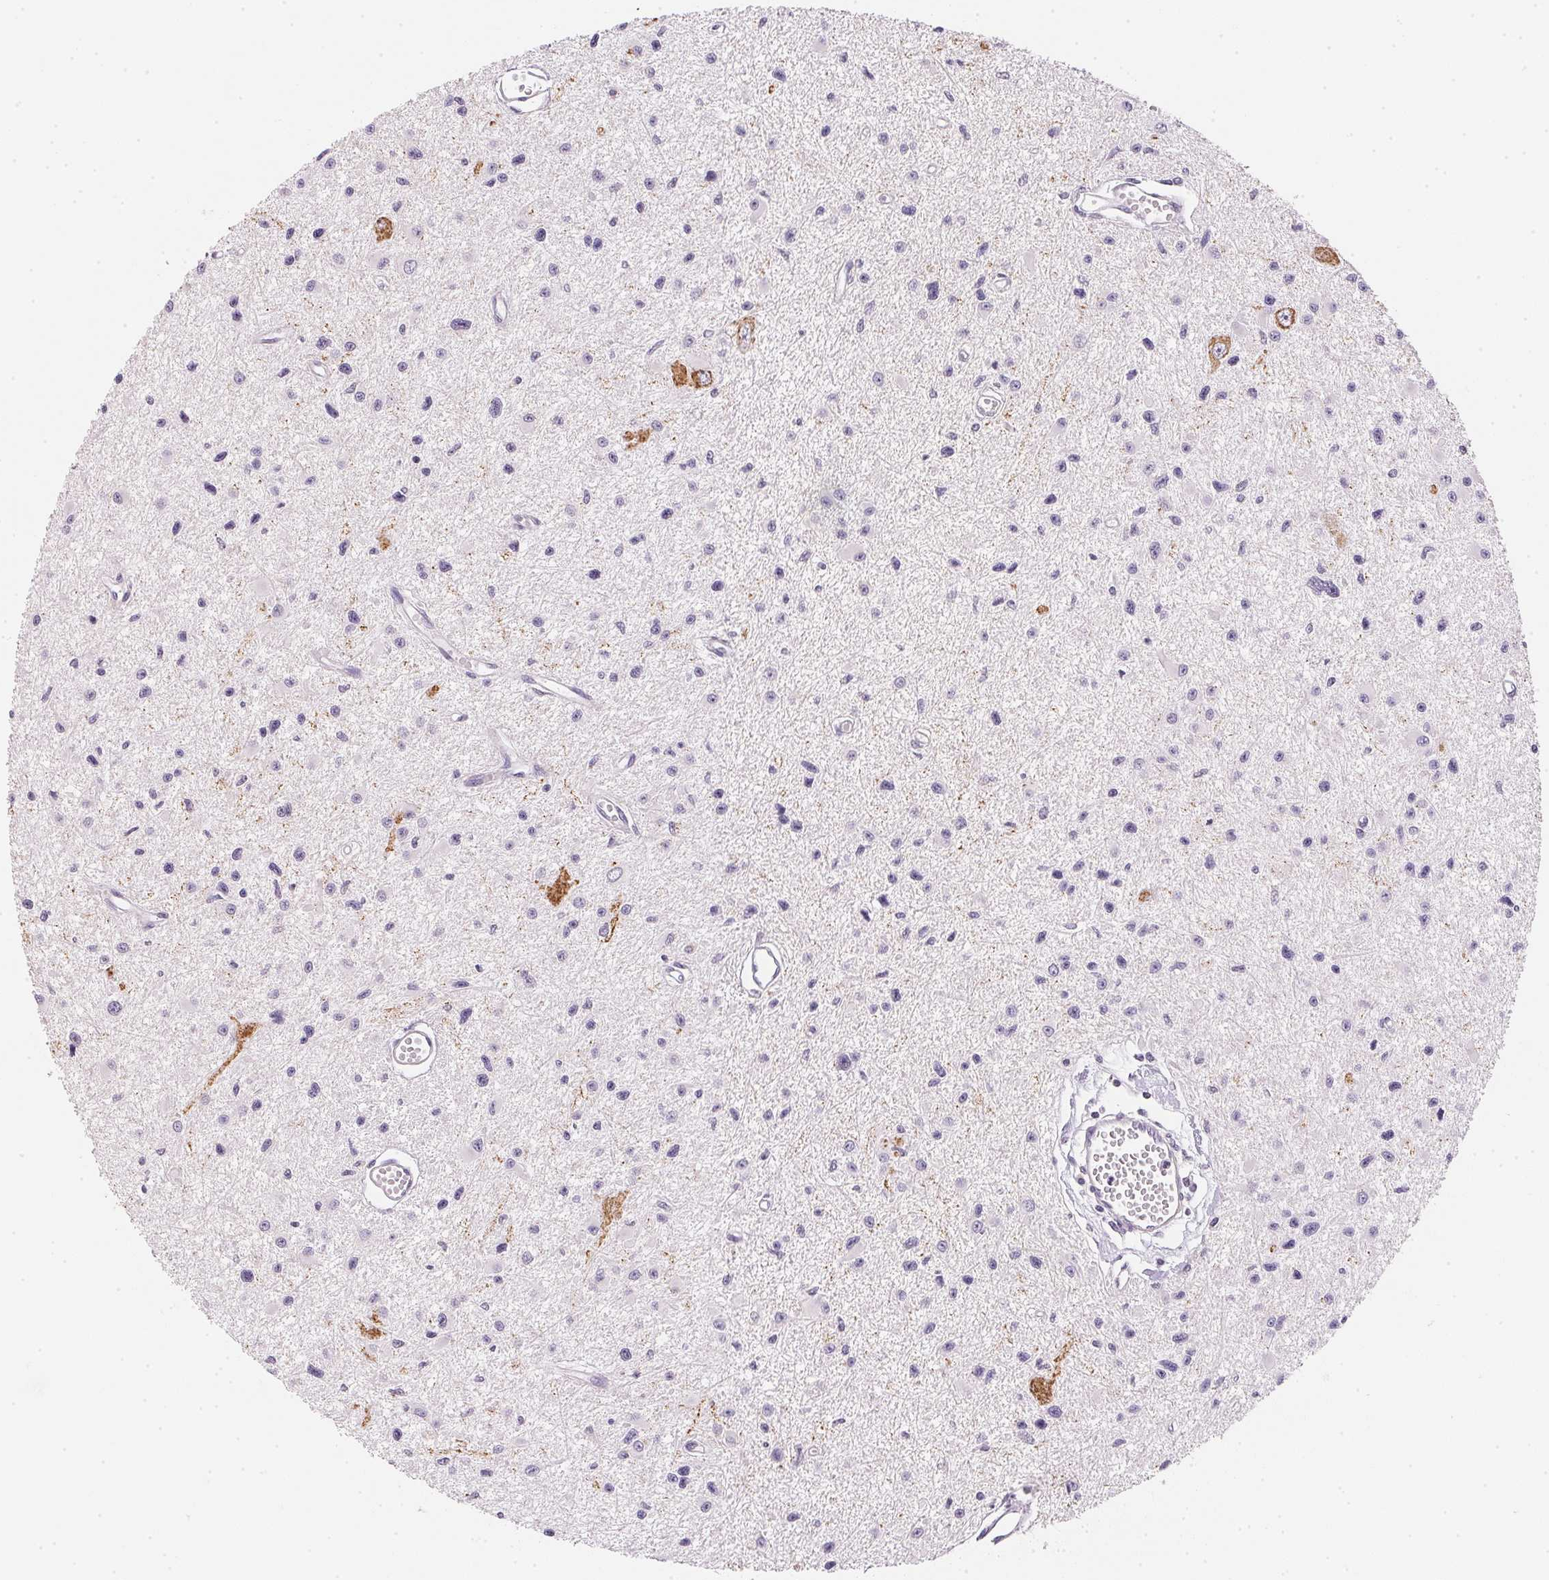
{"staining": {"intensity": "negative", "quantity": "none", "location": "none"}, "tissue": "glioma", "cell_type": "Tumor cells", "image_type": "cancer", "snomed": [{"axis": "morphology", "description": "Glioma, malignant, High grade"}, {"axis": "topography", "description": "Brain"}], "caption": "A high-resolution histopathology image shows immunohistochemistry (IHC) staining of malignant glioma (high-grade), which reveals no significant staining in tumor cells.", "gene": "GIPC2", "patient": {"sex": "male", "age": 54}}